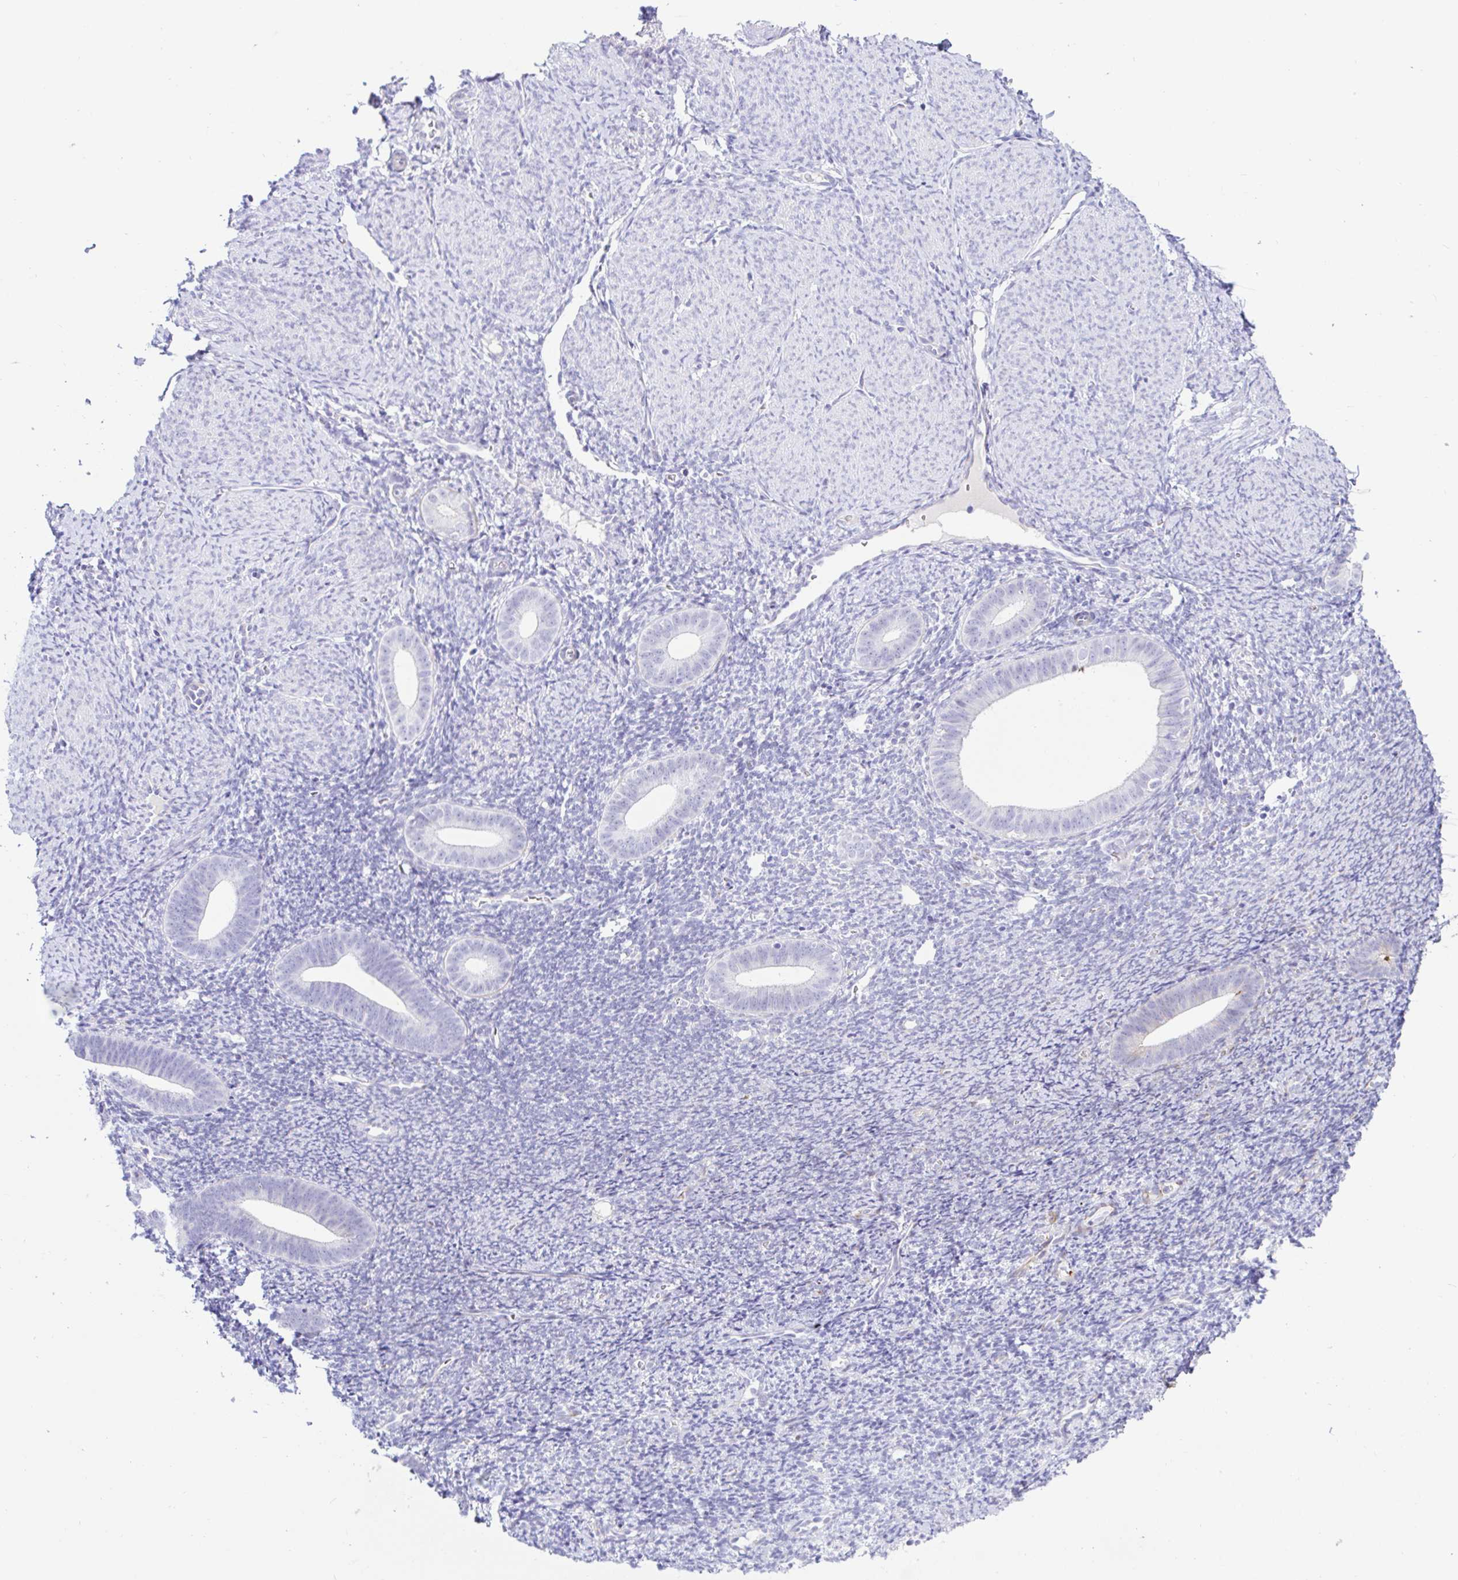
{"staining": {"intensity": "negative", "quantity": "none", "location": "none"}, "tissue": "endometrium", "cell_type": "Cells in endometrial stroma", "image_type": "normal", "snomed": [{"axis": "morphology", "description": "Normal tissue, NOS"}, {"axis": "topography", "description": "Endometrium"}], "caption": "This is a photomicrograph of IHC staining of unremarkable endometrium, which shows no expression in cells in endometrial stroma.", "gene": "PINLYP", "patient": {"sex": "female", "age": 39}}